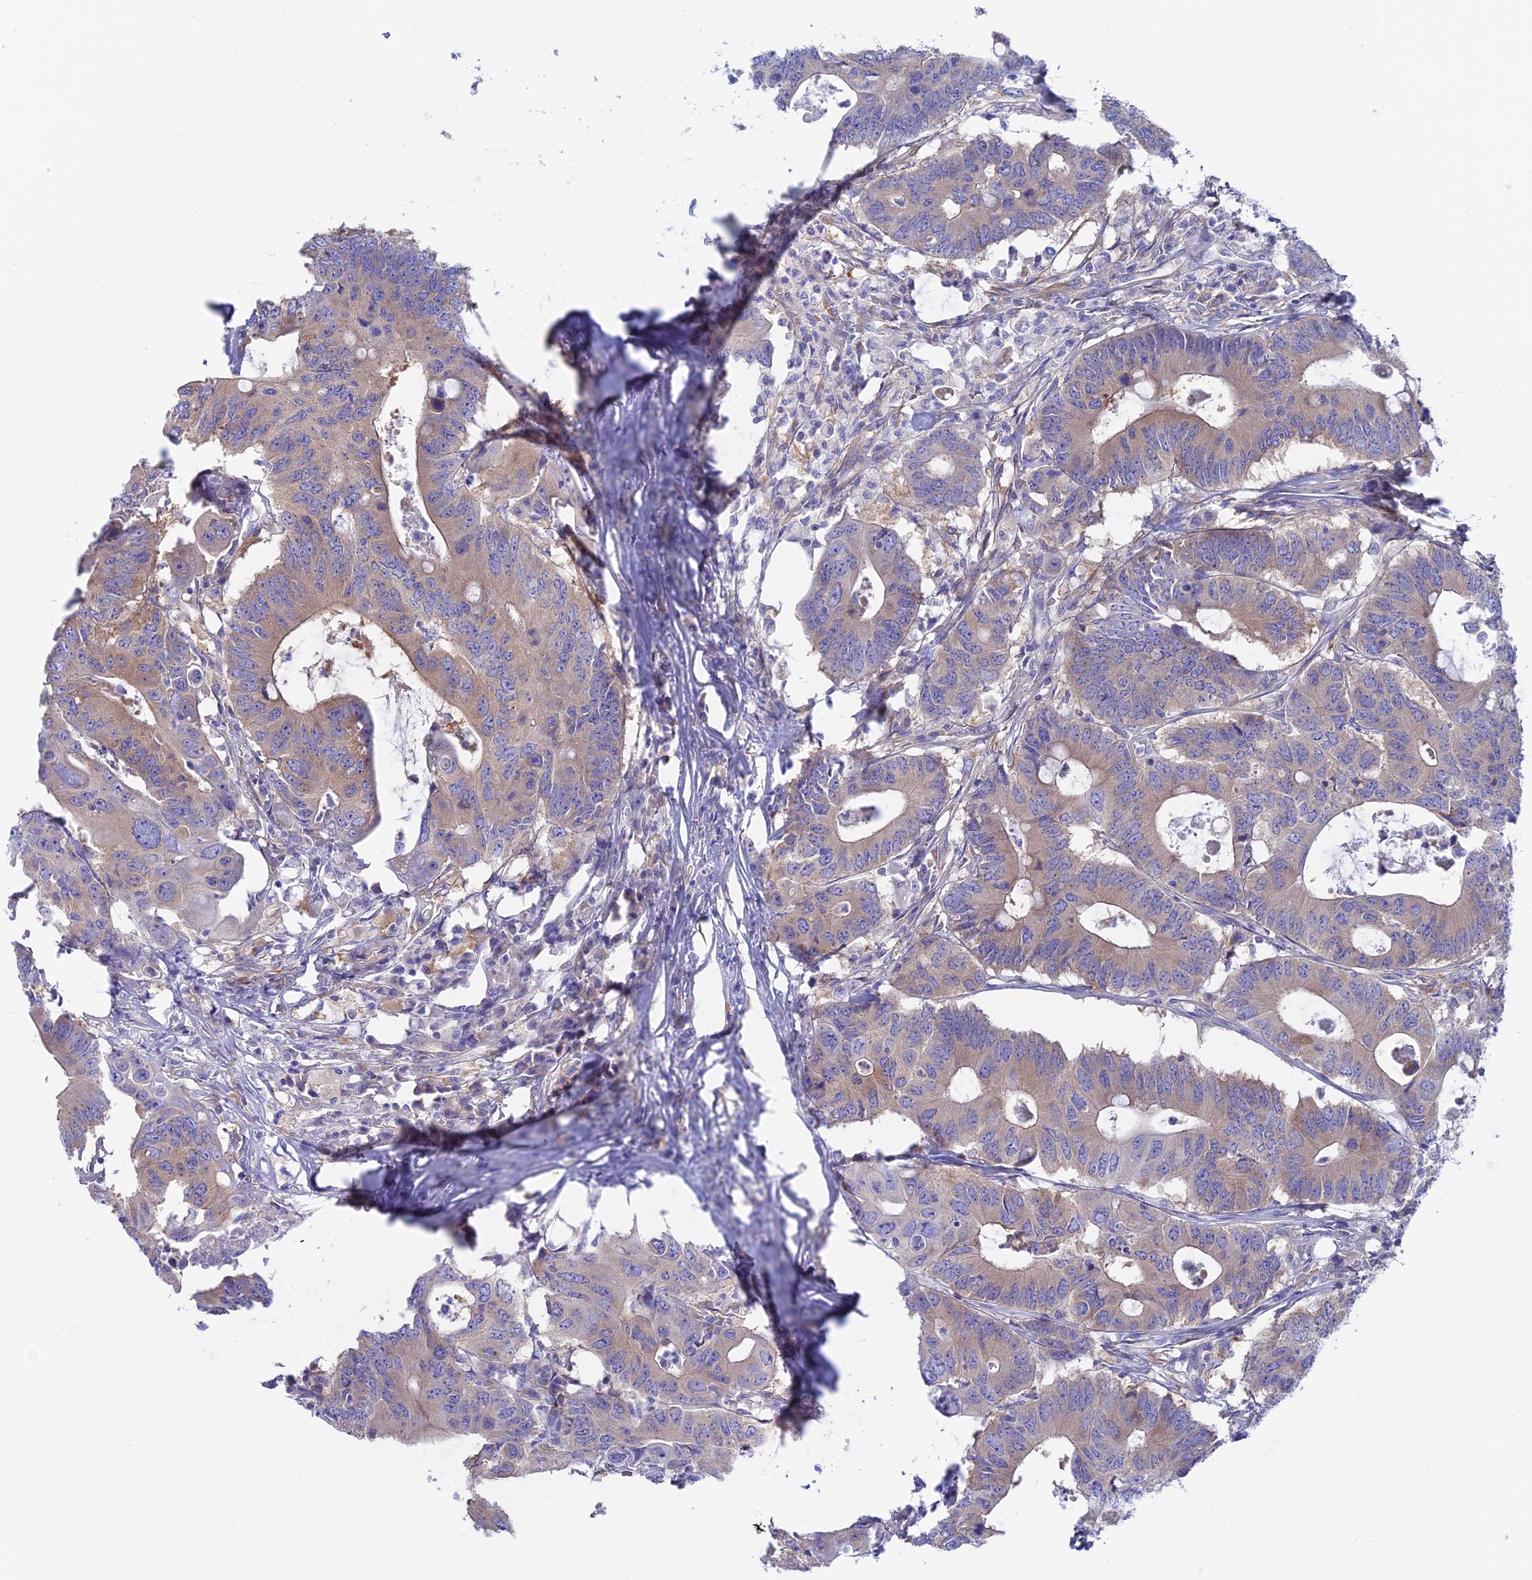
{"staining": {"intensity": "weak", "quantity": ">75%", "location": "cytoplasmic/membranous"}, "tissue": "colorectal cancer", "cell_type": "Tumor cells", "image_type": "cancer", "snomed": [{"axis": "morphology", "description": "Adenocarcinoma, NOS"}, {"axis": "topography", "description": "Colon"}], "caption": "Immunohistochemistry staining of colorectal adenocarcinoma, which shows low levels of weak cytoplasmic/membranous positivity in approximately >75% of tumor cells indicating weak cytoplasmic/membranous protein expression. The staining was performed using DAB (3,3'-diaminobenzidine) (brown) for protein detection and nuclei were counterstained in hematoxylin (blue).", "gene": "LZTFL1", "patient": {"sex": "male", "age": 71}}